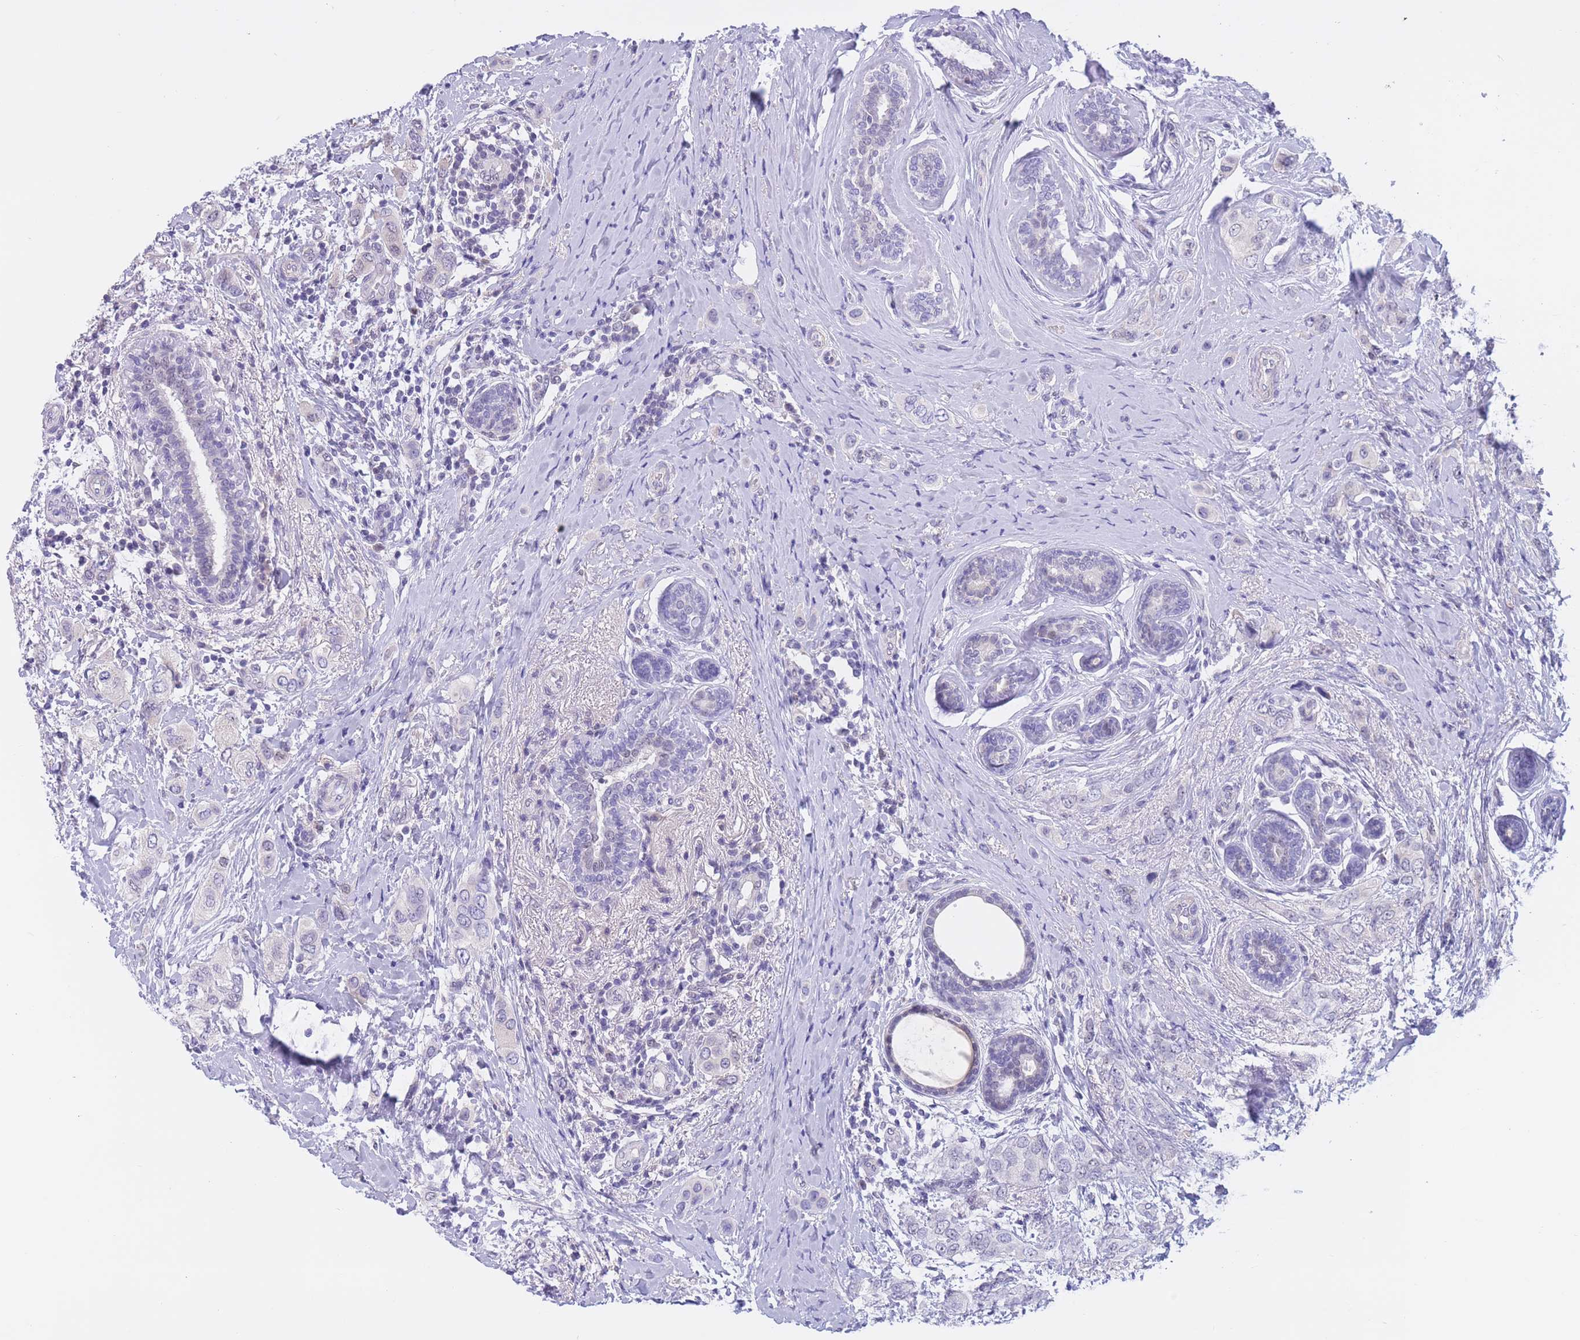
{"staining": {"intensity": "negative", "quantity": "none", "location": "none"}, "tissue": "breast cancer", "cell_type": "Tumor cells", "image_type": "cancer", "snomed": [{"axis": "morphology", "description": "Lobular carcinoma"}, {"axis": "topography", "description": "Breast"}], "caption": "Breast cancer was stained to show a protein in brown. There is no significant expression in tumor cells.", "gene": "BOP1", "patient": {"sex": "female", "age": 51}}